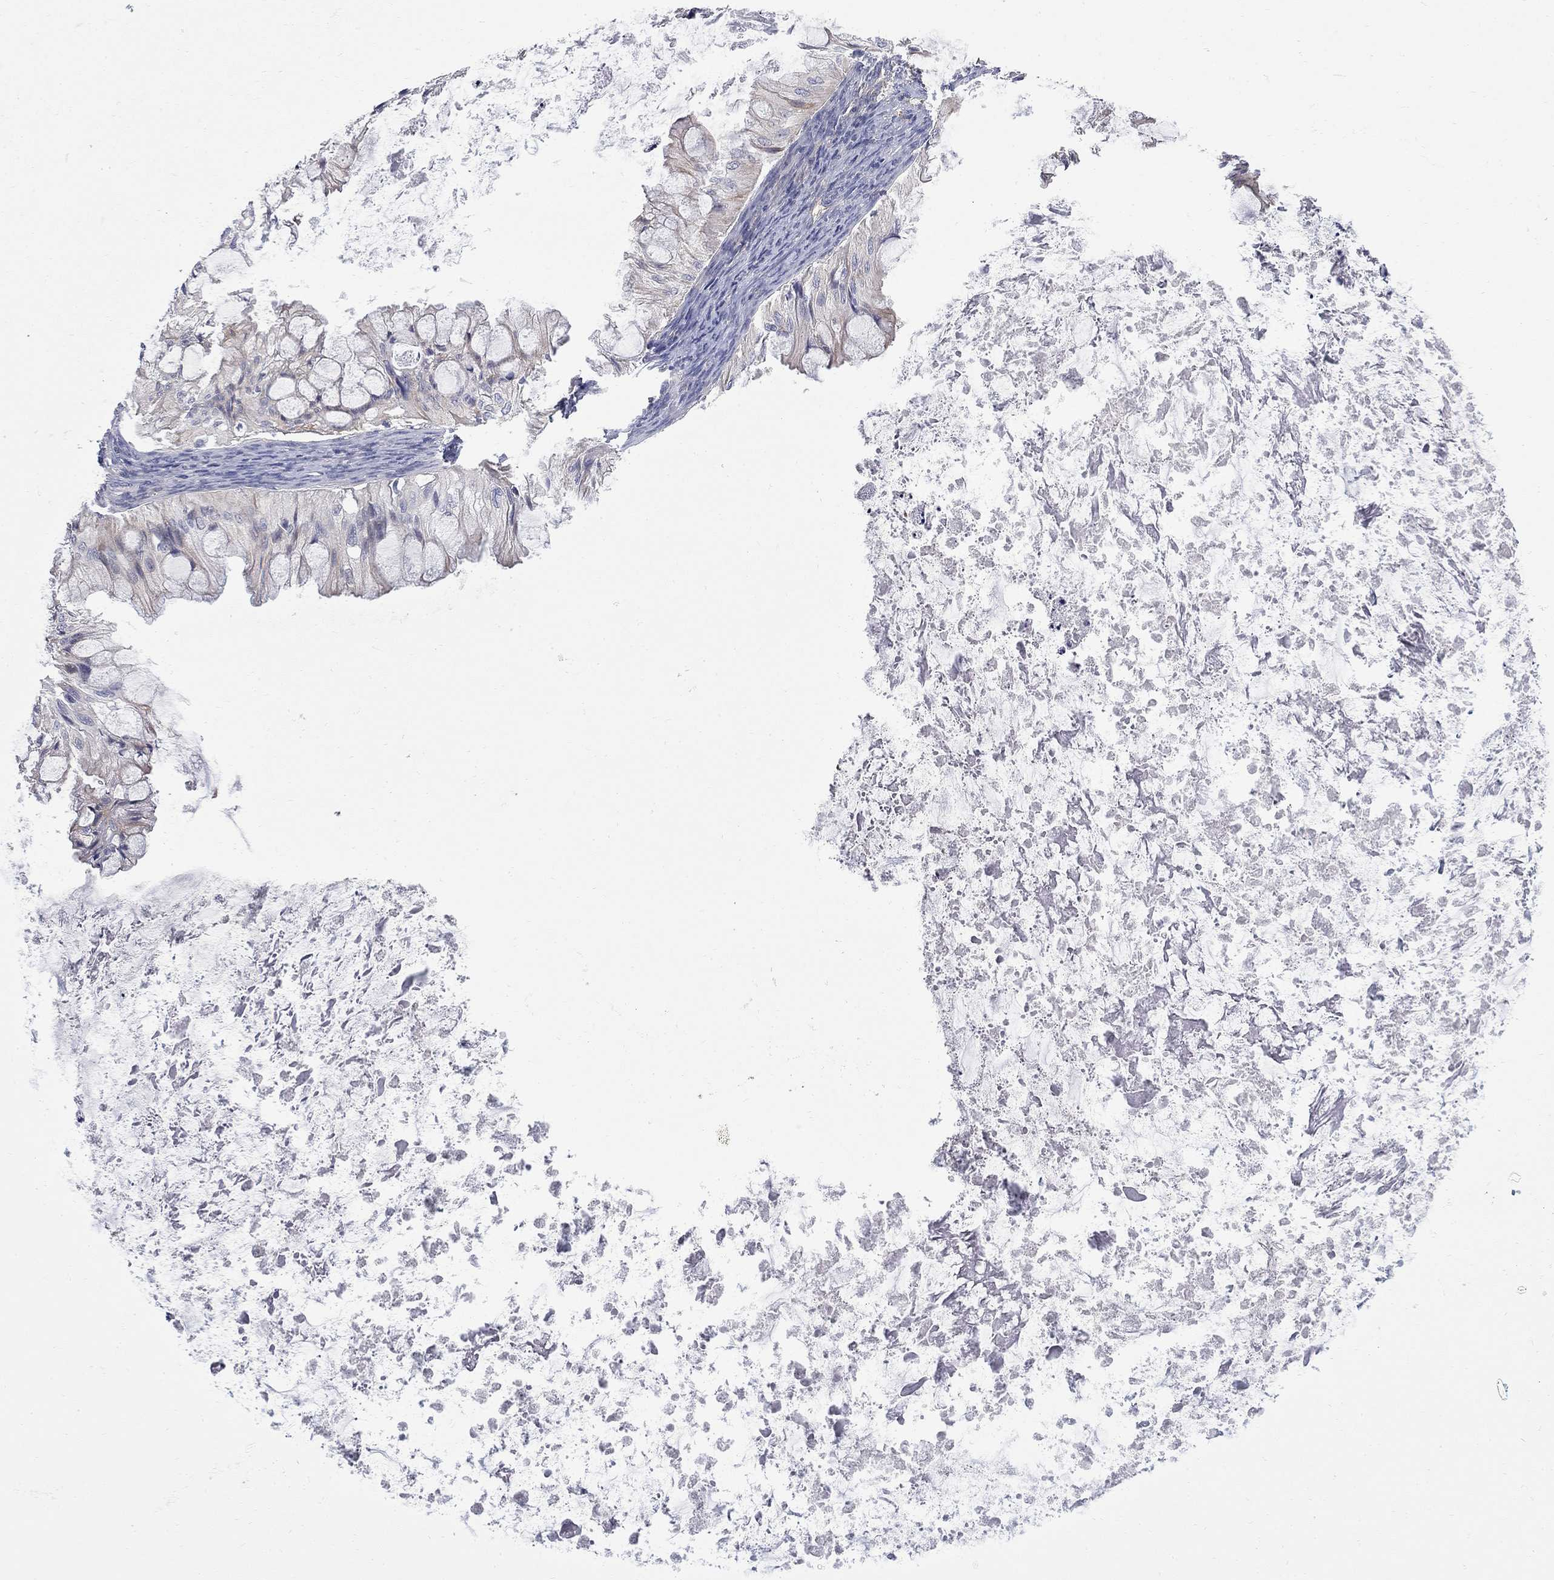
{"staining": {"intensity": "negative", "quantity": "none", "location": "none"}, "tissue": "ovarian cancer", "cell_type": "Tumor cells", "image_type": "cancer", "snomed": [{"axis": "morphology", "description": "Cystadenocarcinoma, mucinous, NOS"}, {"axis": "topography", "description": "Ovary"}], "caption": "There is no significant staining in tumor cells of mucinous cystadenocarcinoma (ovarian). (DAB immunohistochemistry (IHC) visualized using brightfield microscopy, high magnification).", "gene": "GALNT8", "patient": {"sex": "female", "age": 57}}